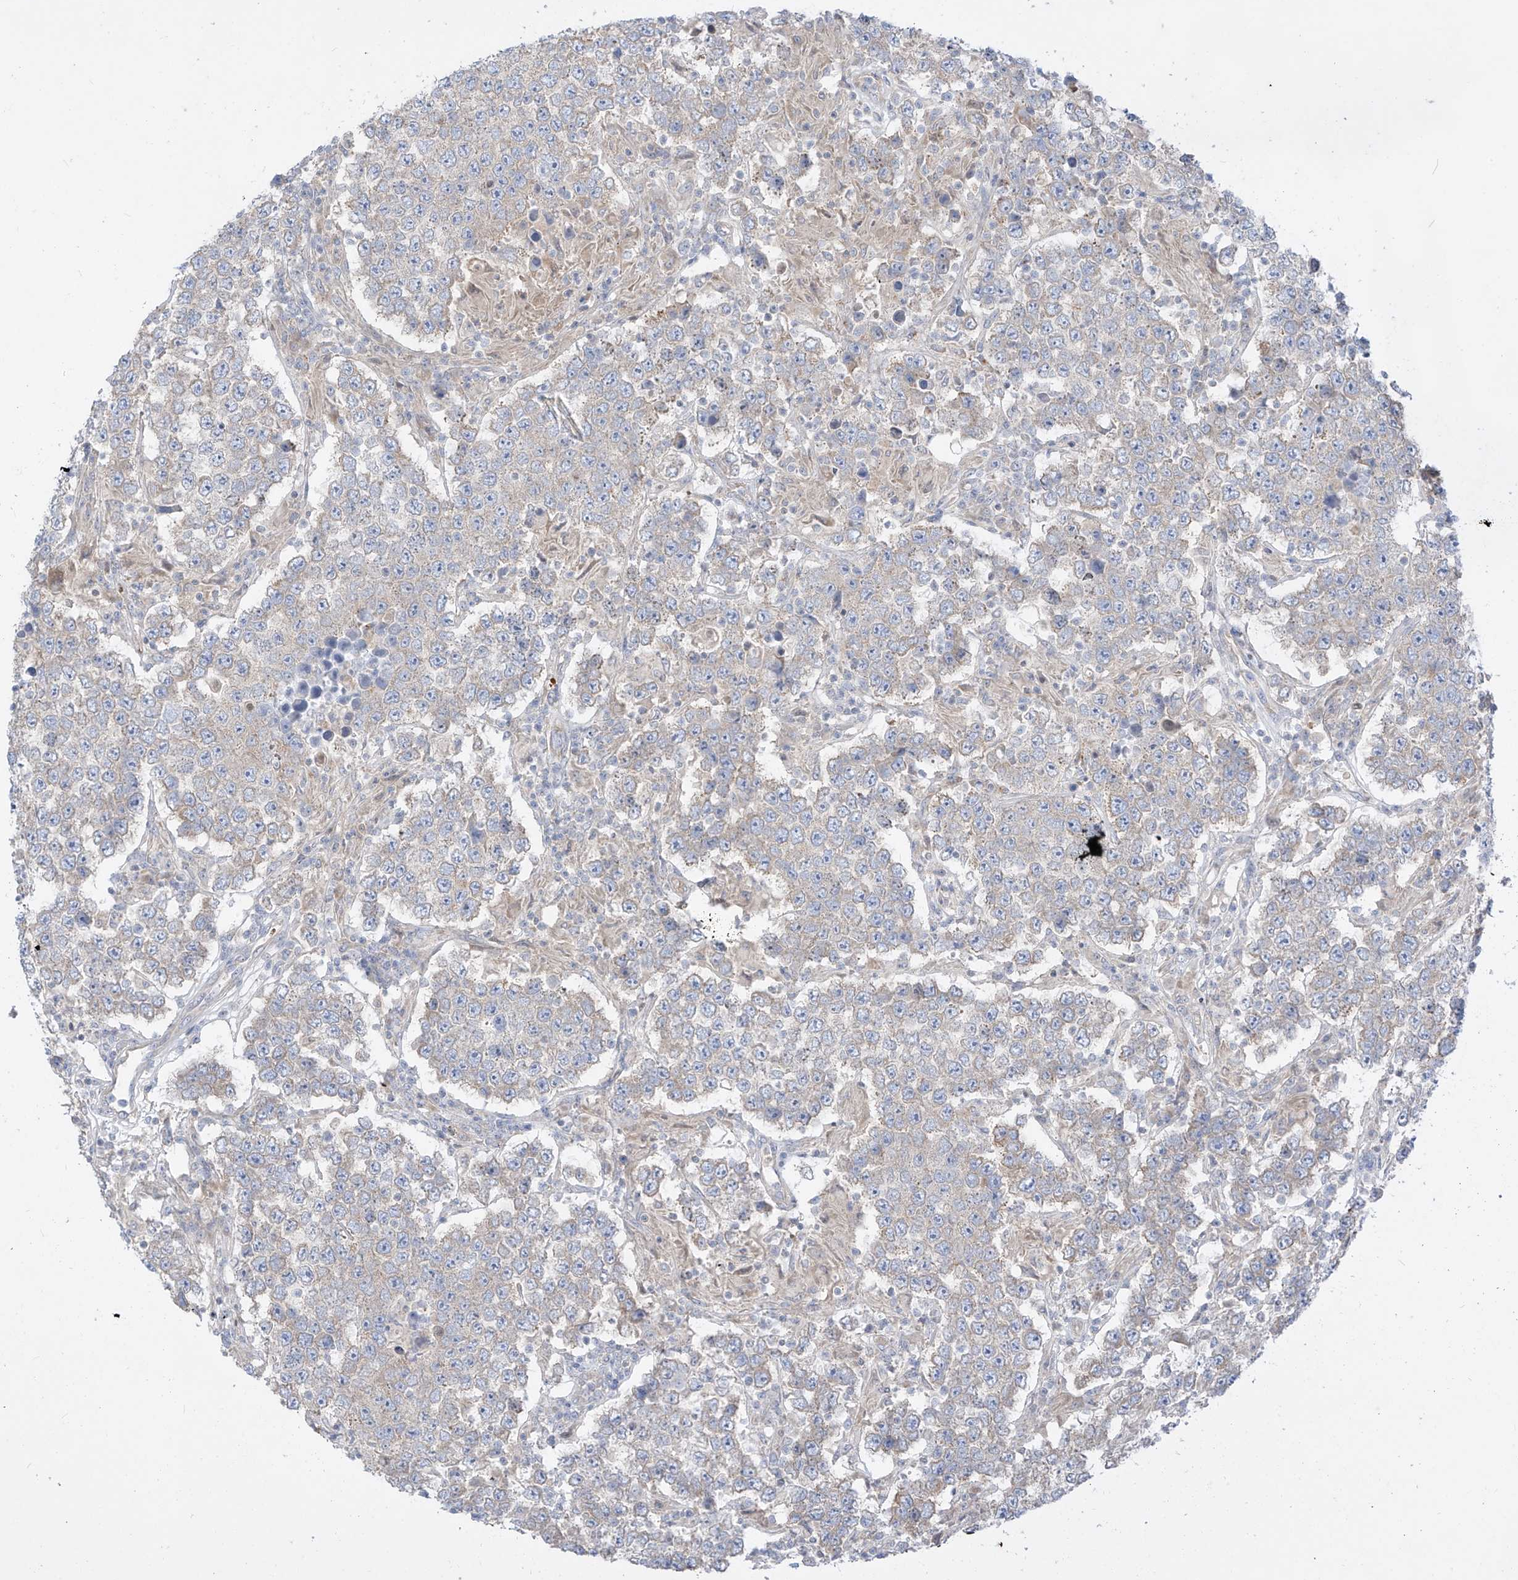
{"staining": {"intensity": "negative", "quantity": "none", "location": "none"}, "tissue": "testis cancer", "cell_type": "Tumor cells", "image_type": "cancer", "snomed": [{"axis": "morphology", "description": "Normal tissue, NOS"}, {"axis": "morphology", "description": "Urothelial carcinoma, High grade"}, {"axis": "morphology", "description": "Seminoma, NOS"}, {"axis": "morphology", "description": "Carcinoma, Embryonal, NOS"}, {"axis": "topography", "description": "Urinary bladder"}, {"axis": "topography", "description": "Testis"}], "caption": "Tumor cells show no significant staining in seminoma (testis).", "gene": "DGKQ", "patient": {"sex": "male", "age": 41}}